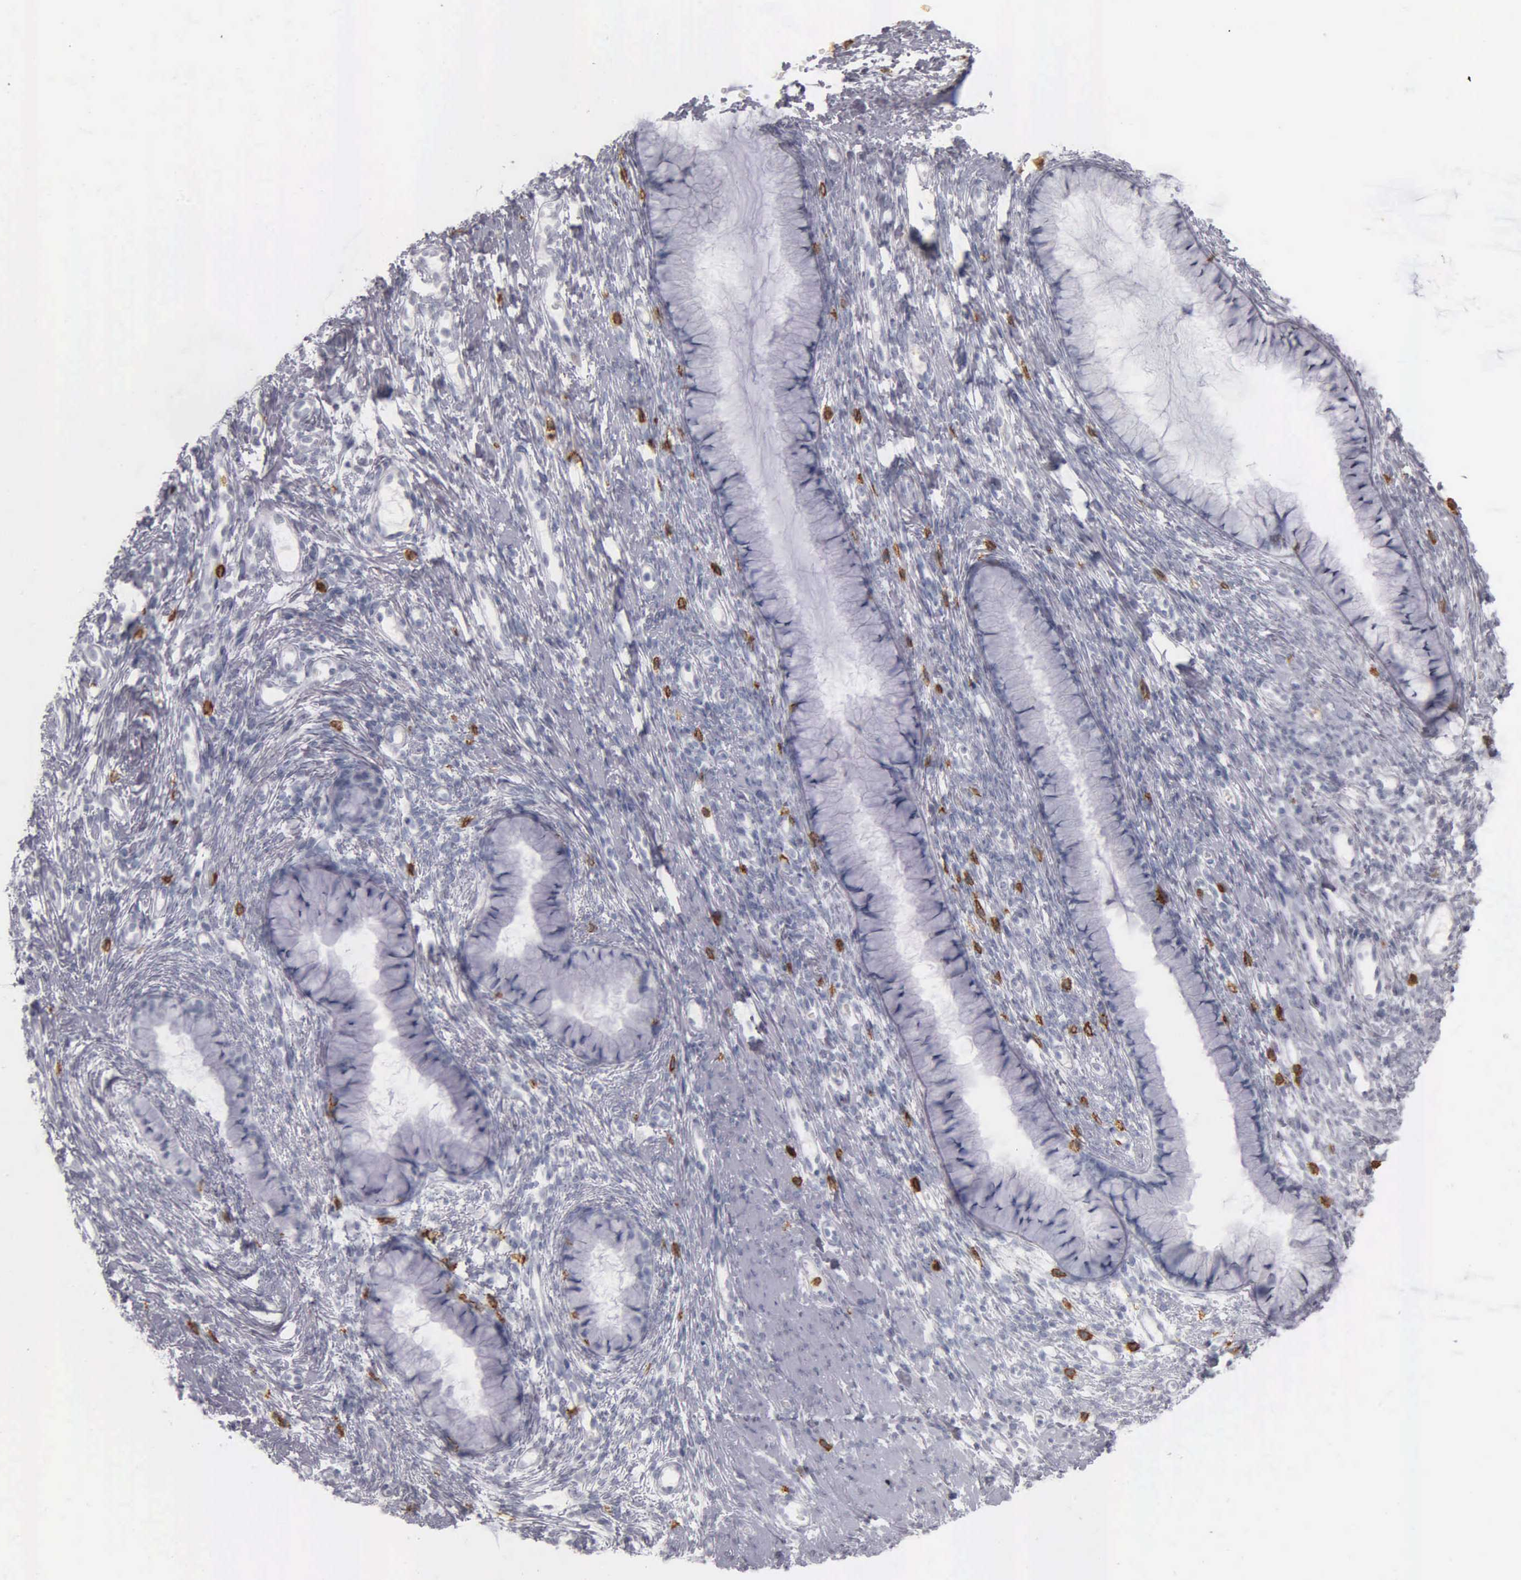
{"staining": {"intensity": "negative", "quantity": "none", "location": "none"}, "tissue": "cervix", "cell_type": "Glandular cells", "image_type": "normal", "snomed": [{"axis": "morphology", "description": "Normal tissue, NOS"}, {"axis": "topography", "description": "Cervix"}], "caption": "Immunohistochemistry of unremarkable human cervix reveals no expression in glandular cells.", "gene": "CD3E", "patient": {"sex": "female", "age": 82}}